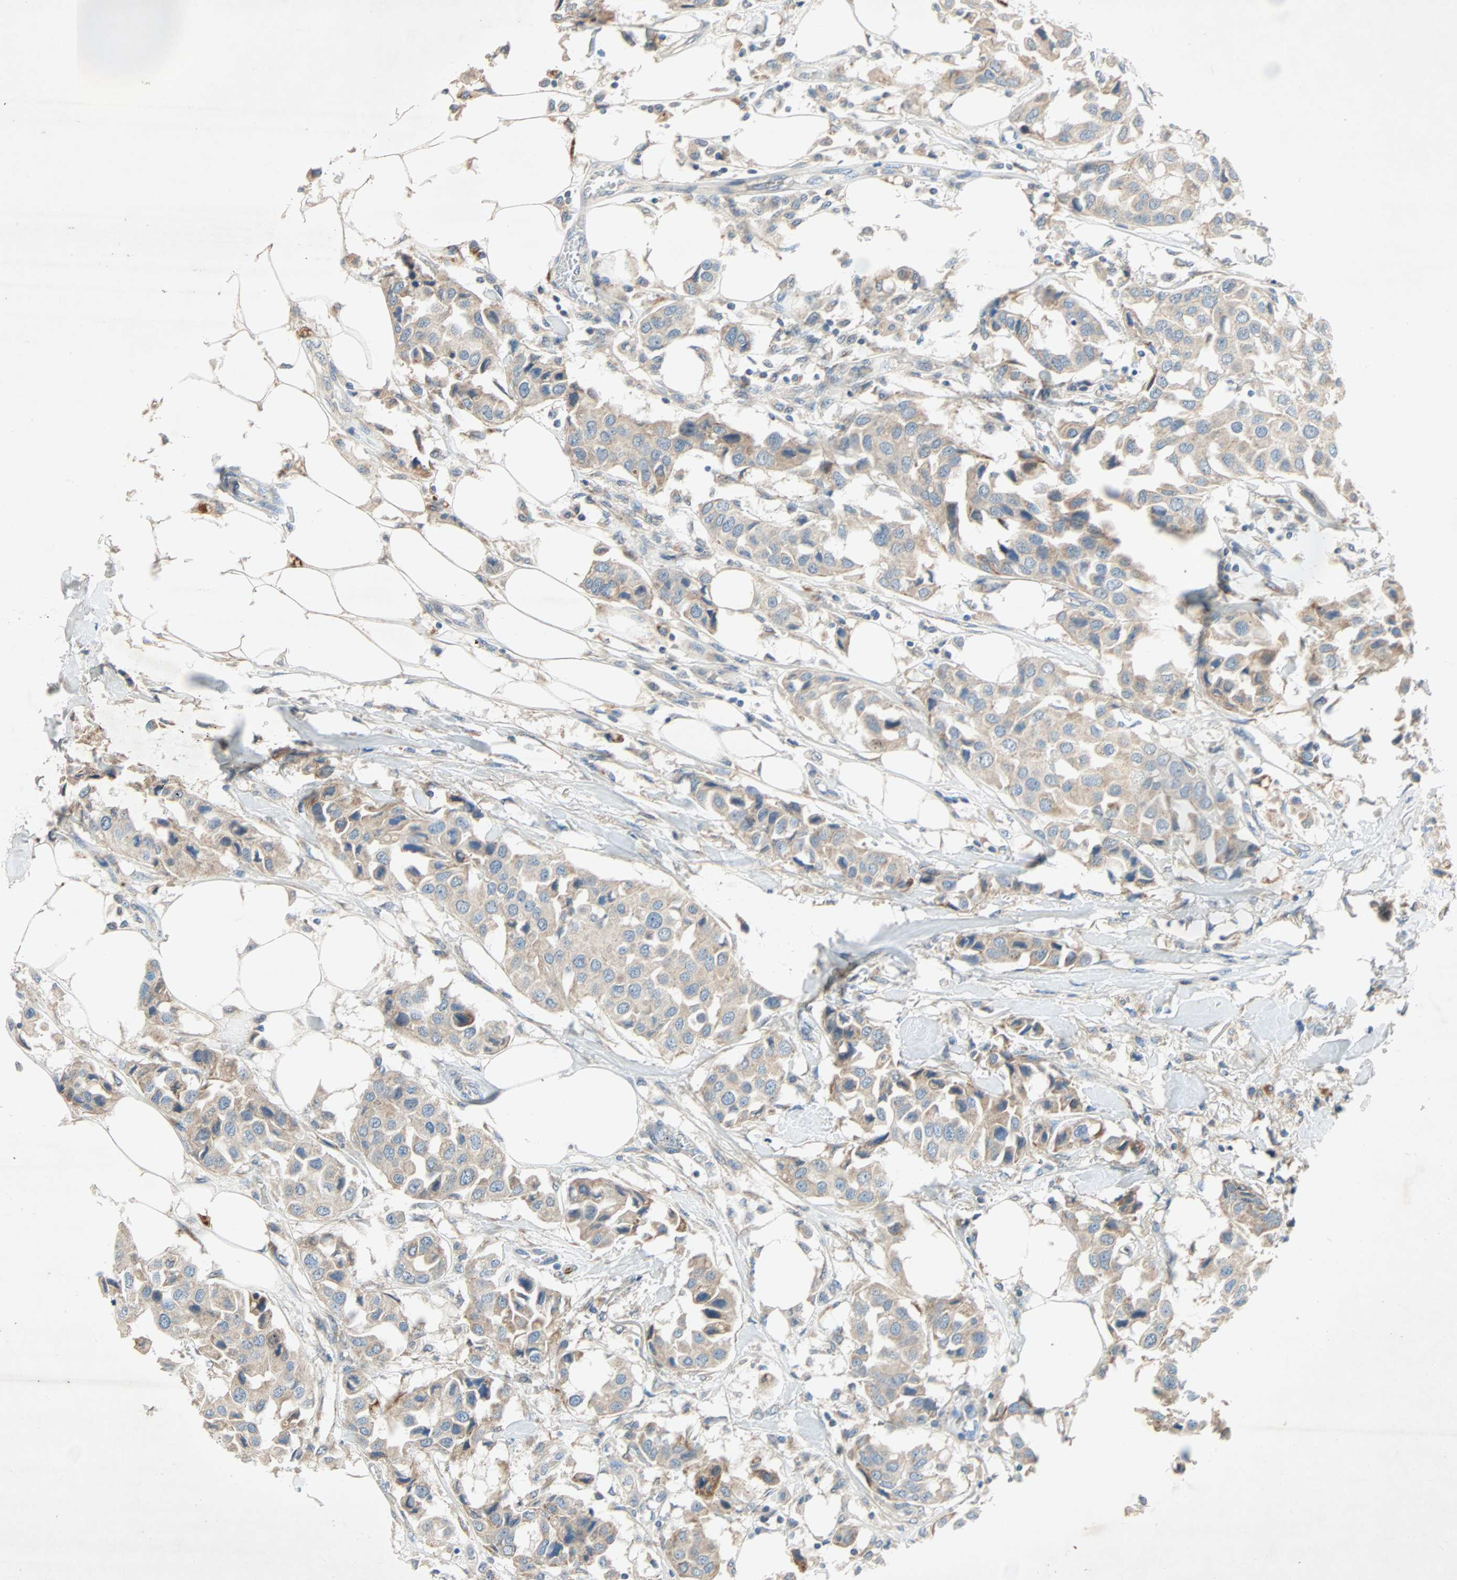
{"staining": {"intensity": "weak", "quantity": ">75%", "location": "cytoplasmic/membranous"}, "tissue": "breast cancer", "cell_type": "Tumor cells", "image_type": "cancer", "snomed": [{"axis": "morphology", "description": "Duct carcinoma"}, {"axis": "topography", "description": "Breast"}], "caption": "Human breast infiltrating ductal carcinoma stained for a protein (brown) displays weak cytoplasmic/membranous positive staining in about >75% of tumor cells.", "gene": "XYLT1", "patient": {"sex": "female", "age": 80}}